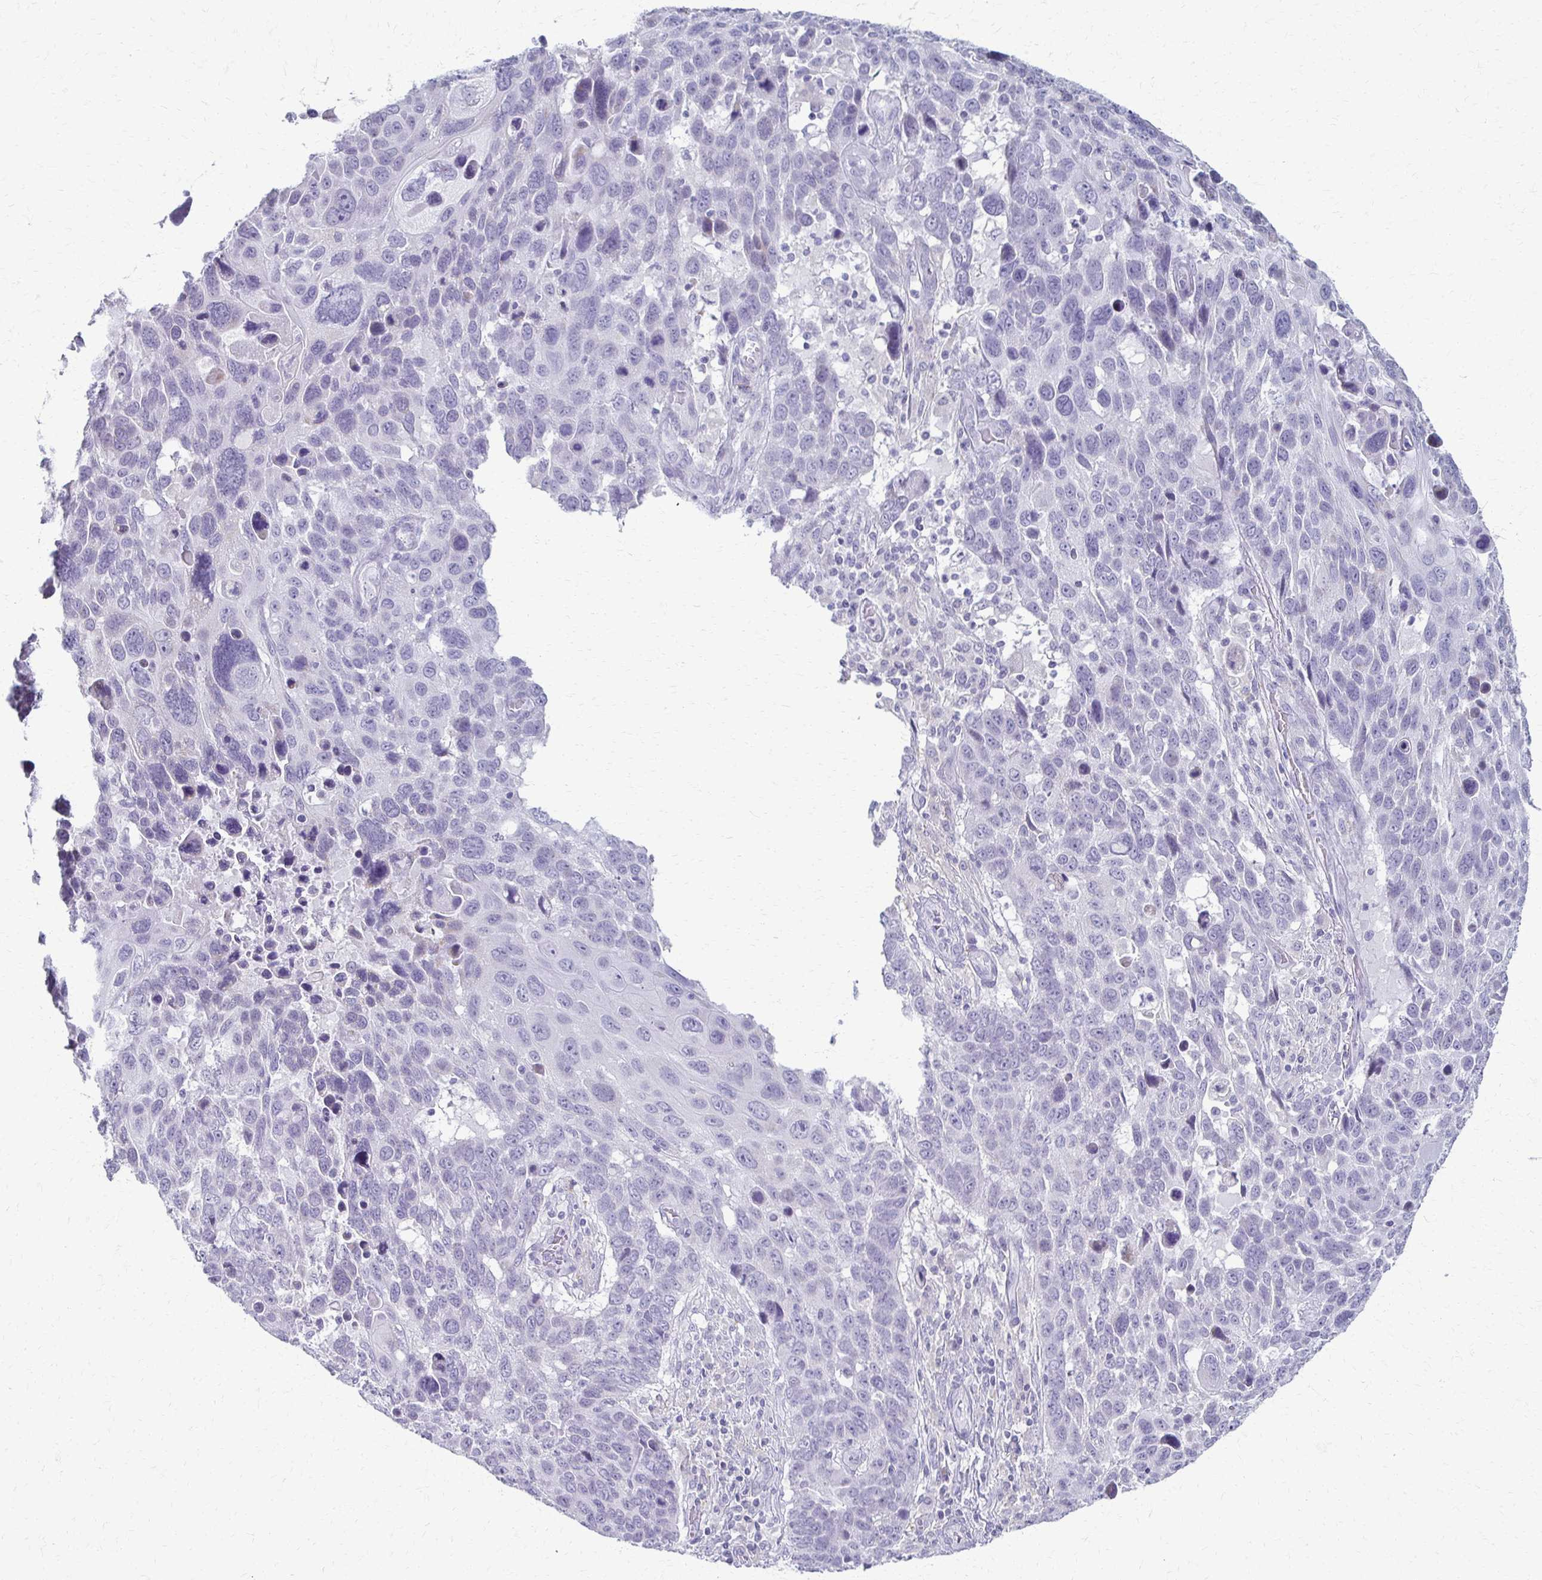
{"staining": {"intensity": "negative", "quantity": "none", "location": "none"}, "tissue": "lung cancer", "cell_type": "Tumor cells", "image_type": "cancer", "snomed": [{"axis": "morphology", "description": "Squamous cell carcinoma, NOS"}, {"axis": "topography", "description": "Lung"}], "caption": "High power microscopy image of an immunohistochemistry histopathology image of squamous cell carcinoma (lung), revealing no significant expression in tumor cells.", "gene": "FCGR2B", "patient": {"sex": "male", "age": 68}}